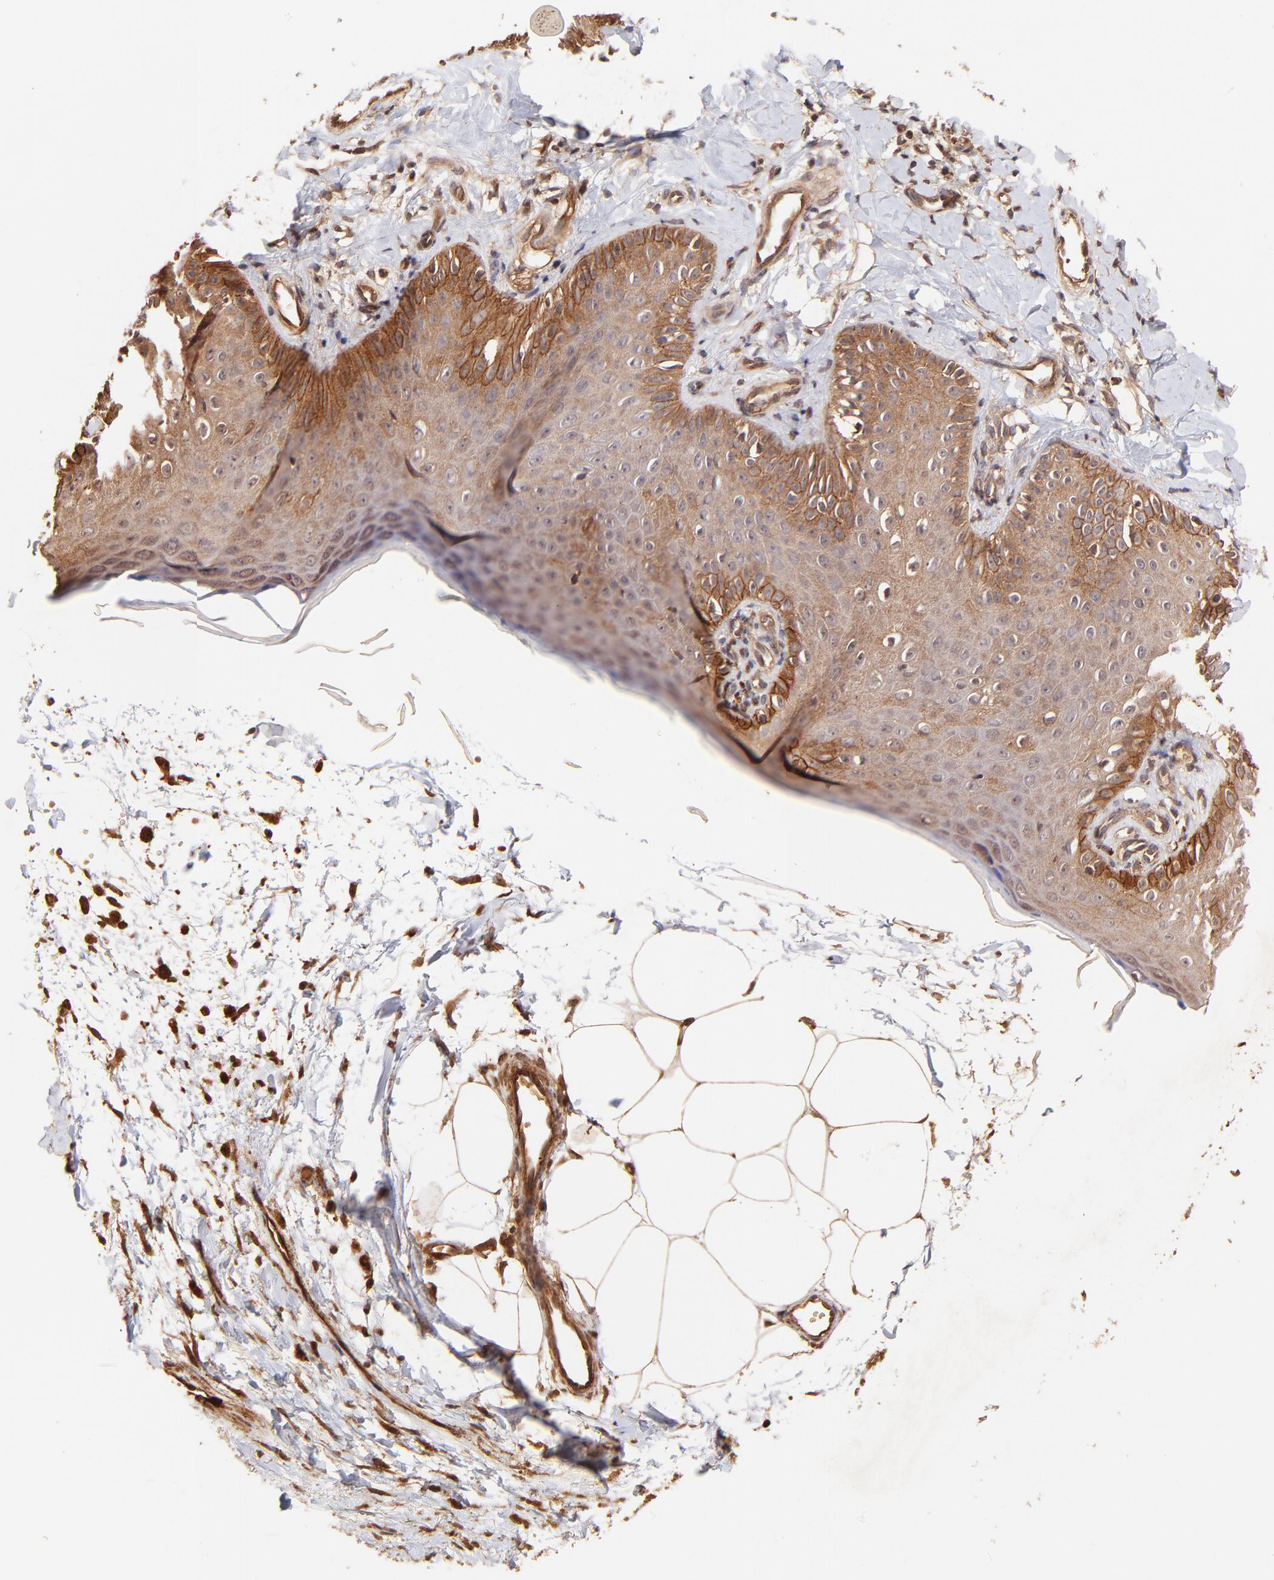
{"staining": {"intensity": "strong", "quantity": ">75%", "location": "cytoplasmic/membranous"}, "tissue": "skin cancer", "cell_type": "Tumor cells", "image_type": "cancer", "snomed": [{"axis": "morphology", "description": "Squamous cell carcinoma, NOS"}, {"axis": "topography", "description": "Skin"}], "caption": "Immunohistochemical staining of skin squamous cell carcinoma displays high levels of strong cytoplasmic/membranous protein staining in about >75% of tumor cells.", "gene": "ITGB1", "patient": {"sex": "female", "age": 40}}